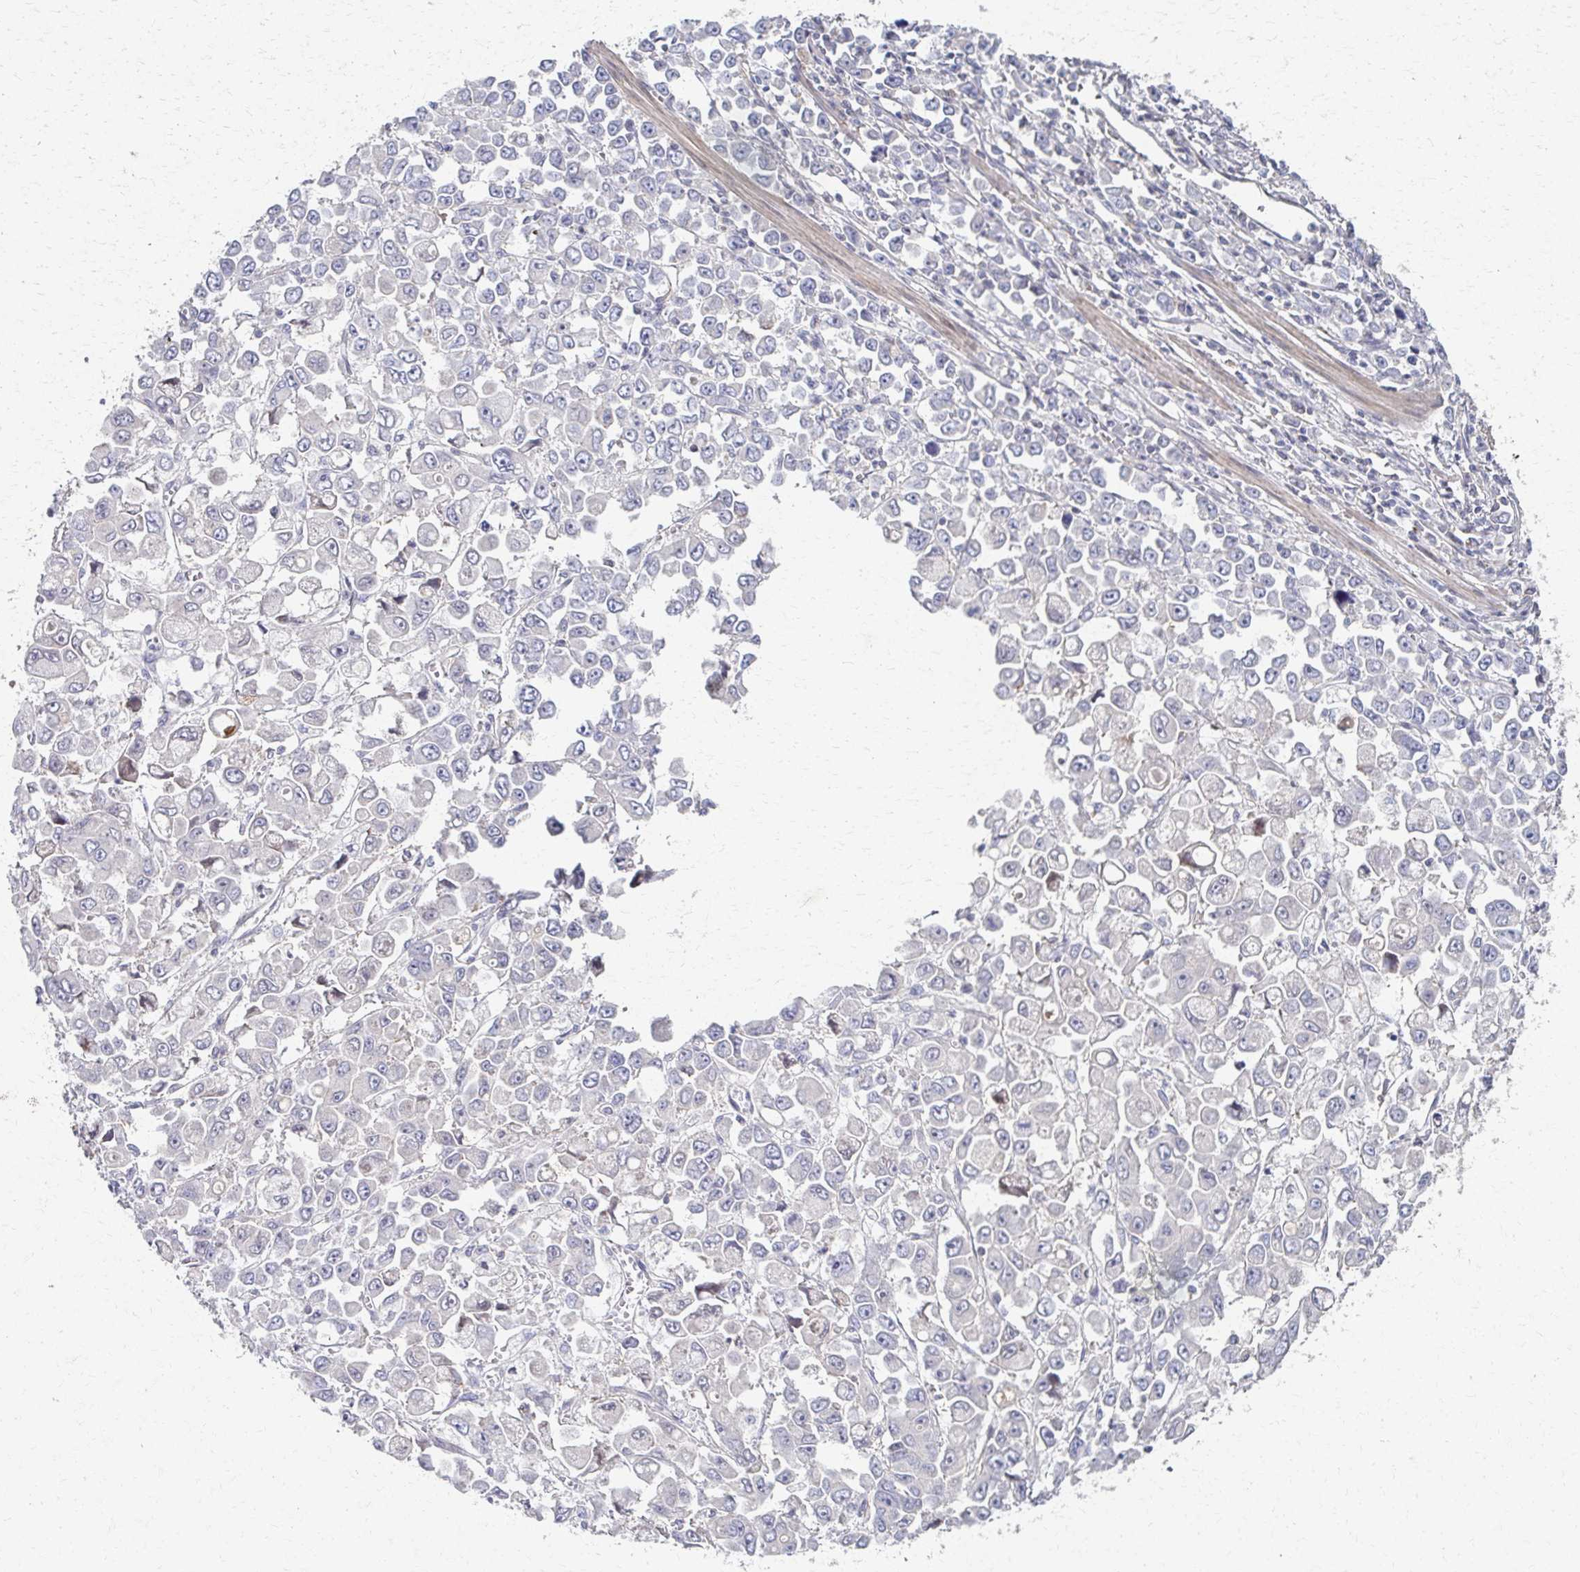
{"staining": {"intensity": "negative", "quantity": "none", "location": "none"}, "tissue": "stomach cancer", "cell_type": "Tumor cells", "image_type": "cancer", "snomed": [{"axis": "morphology", "description": "Adenocarcinoma, NOS"}, {"axis": "topography", "description": "Stomach, upper"}], "caption": "An image of human stomach cancer (adenocarcinoma) is negative for staining in tumor cells.", "gene": "EOLA2", "patient": {"sex": "male", "age": 70}}